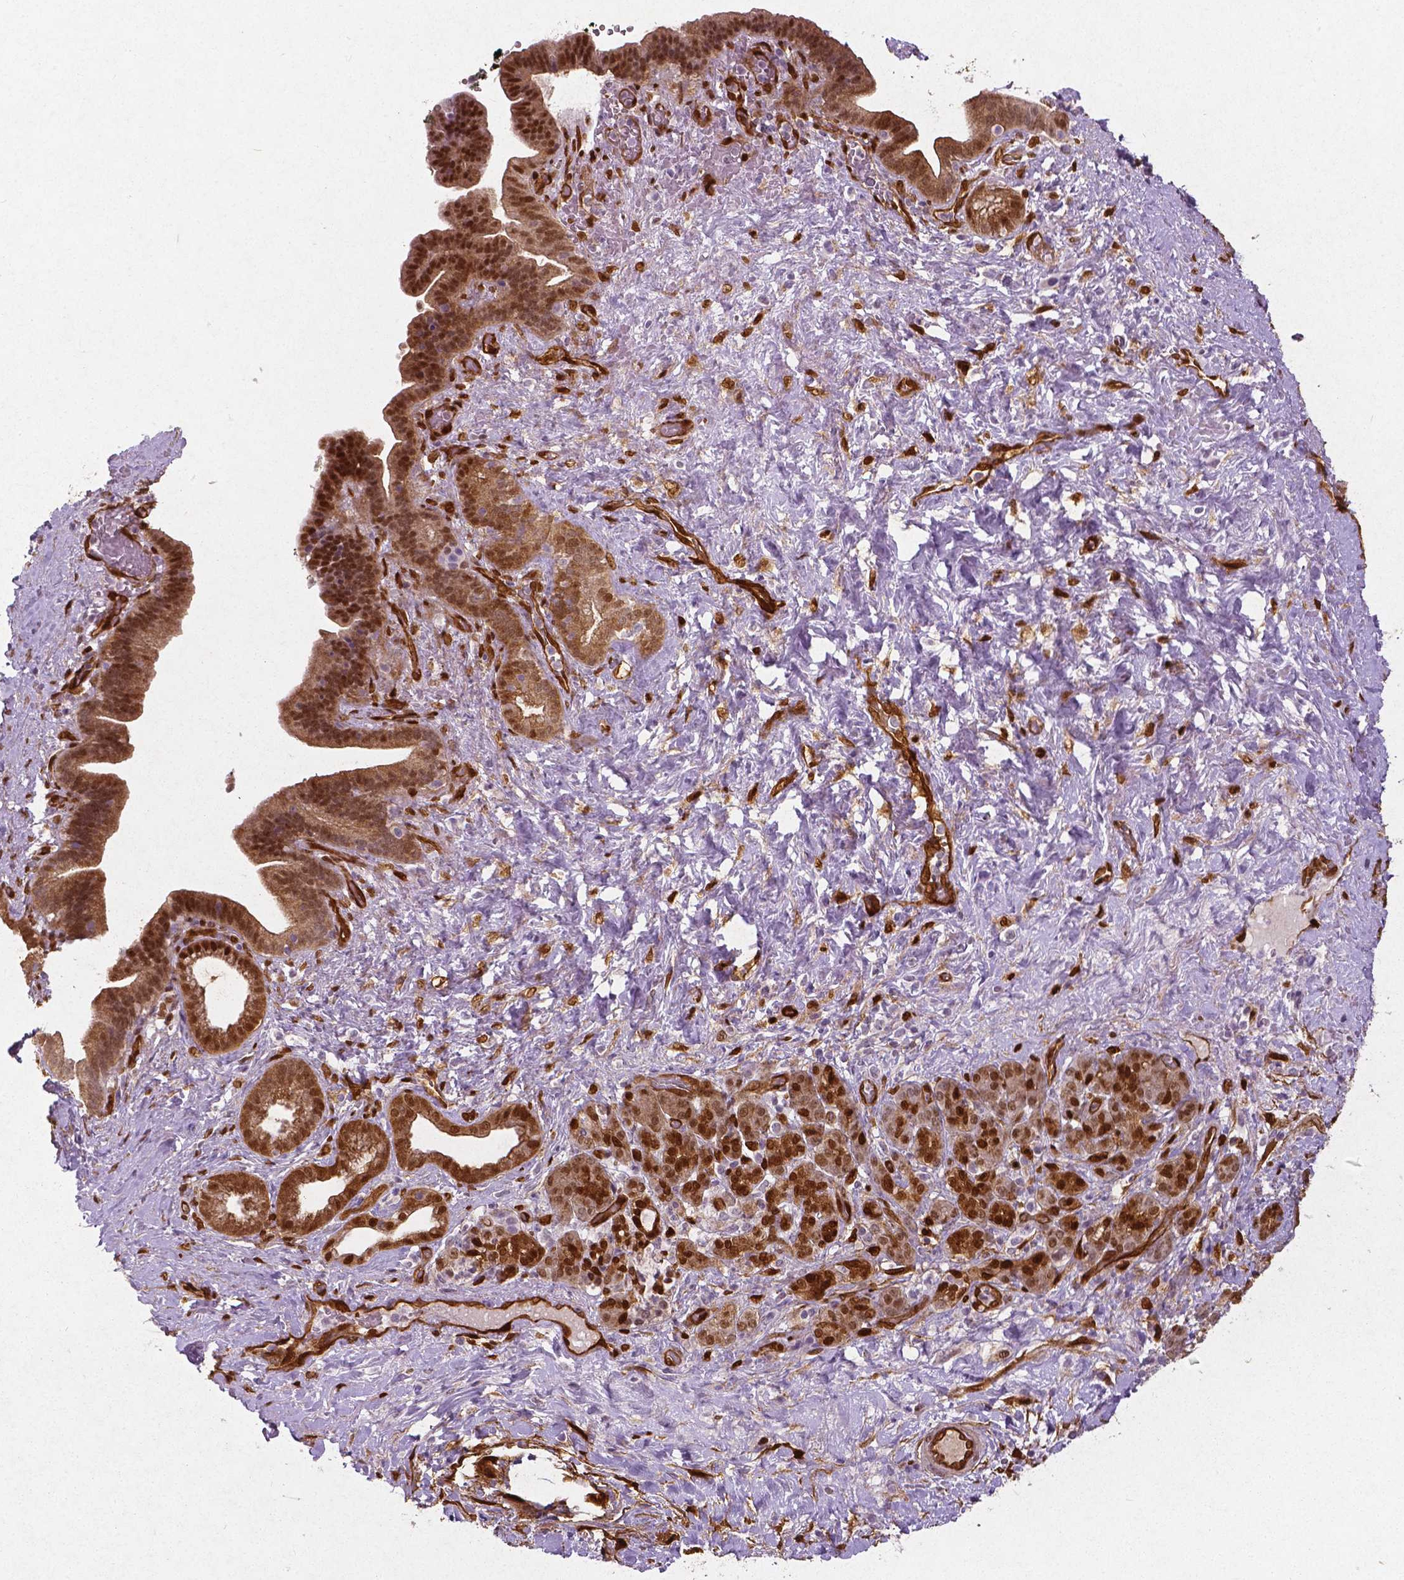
{"staining": {"intensity": "moderate", "quantity": ">75%", "location": "cytoplasmic/membranous,nuclear"}, "tissue": "pancreatic cancer", "cell_type": "Tumor cells", "image_type": "cancer", "snomed": [{"axis": "morphology", "description": "Adenocarcinoma, NOS"}, {"axis": "topography", "description": "Pancreas"}], "caption": "DAB (3,3'-diaminobenzidine) immunohistochemical staining of adenocarcinoma (pancreatic) shows moderate cytoplasmic/membranous and nuclear protein positivity in approximately >75% of tumor cells.", "gene": "WWTR1", "patient": {"sex": "male", "age": 44}}